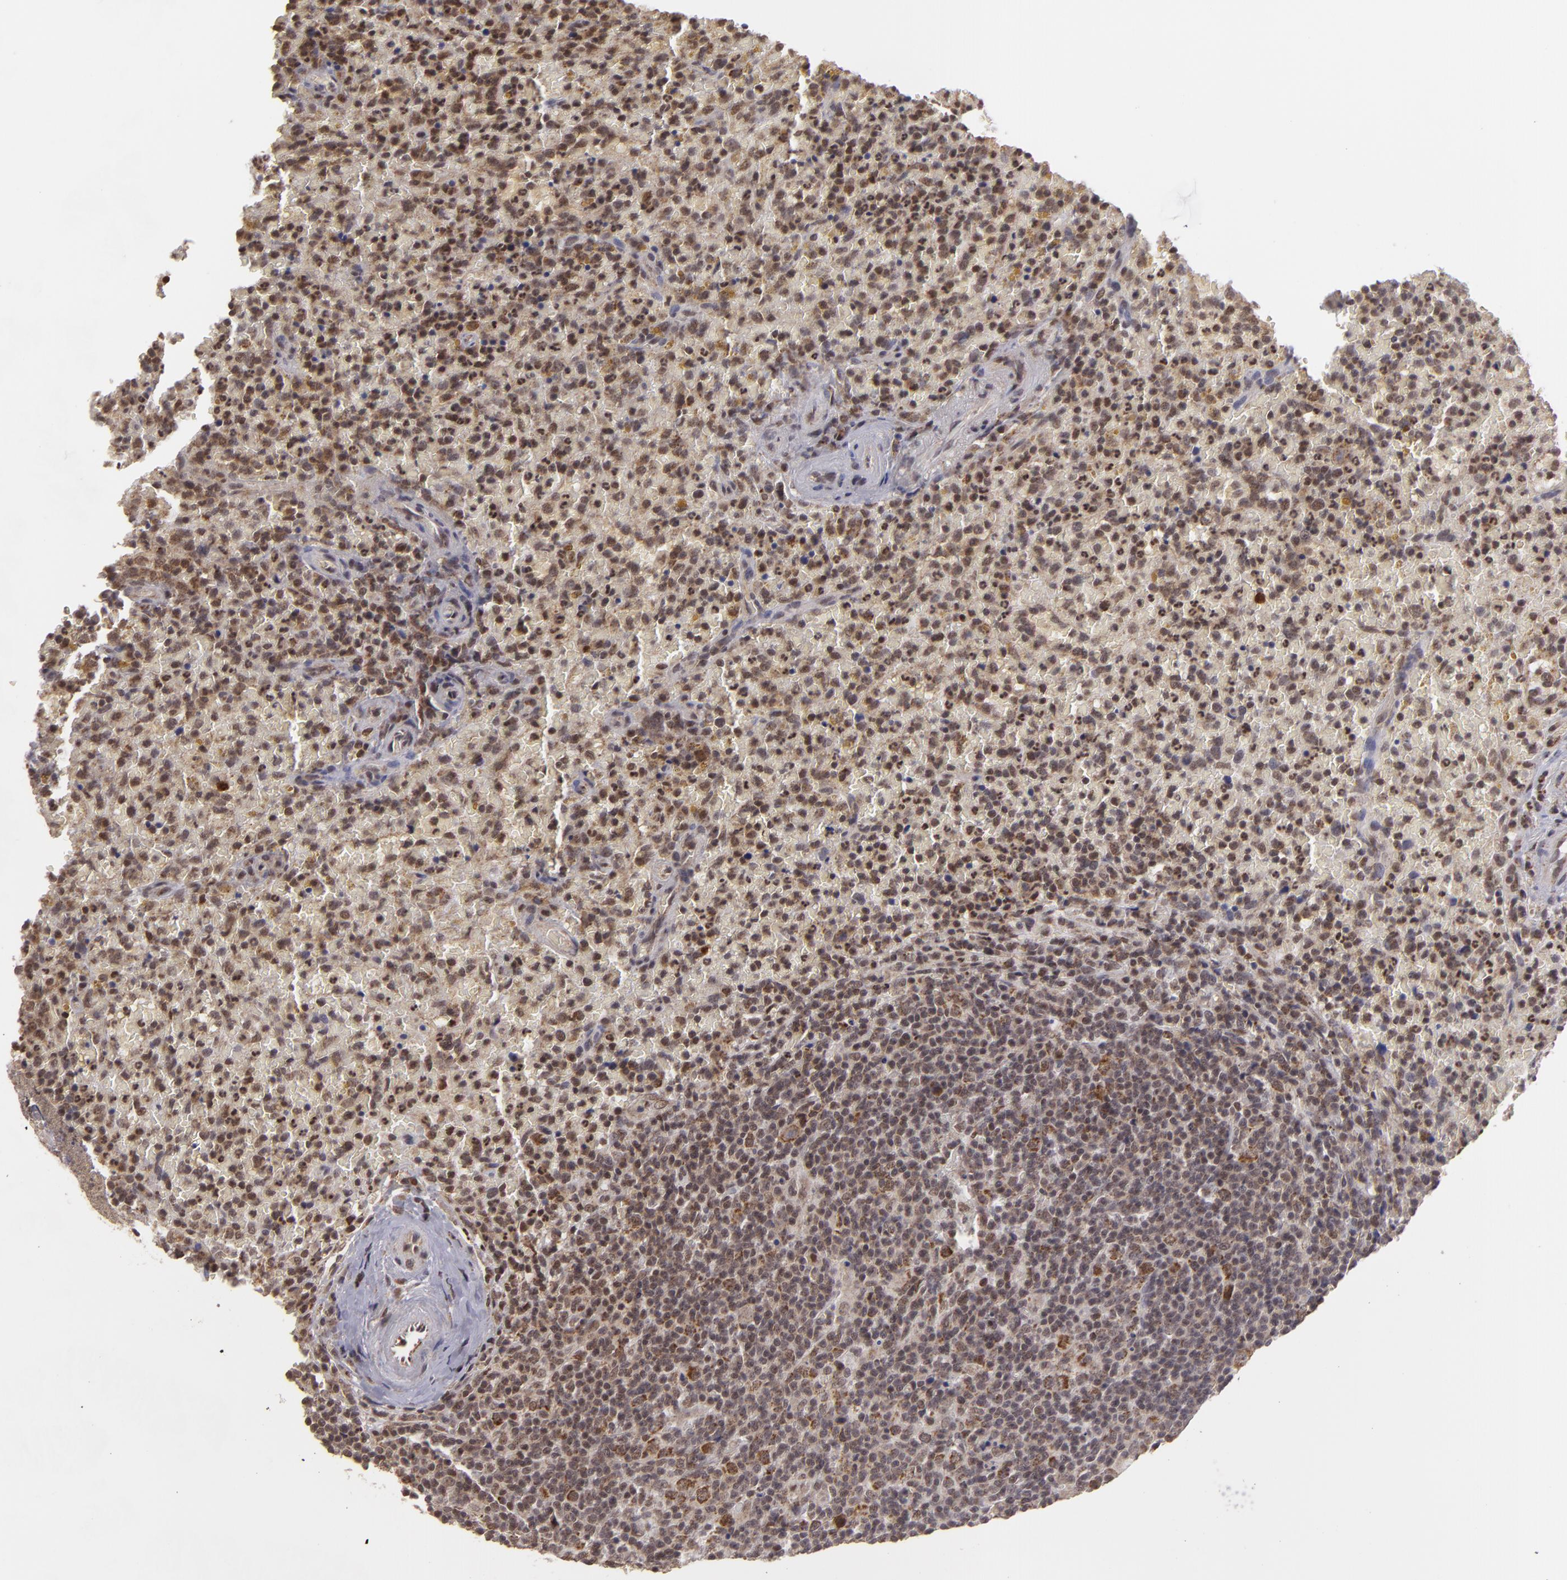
{"staining": {"intensity": "weak", "quantity": ">75%", "location": "nuclear"}, "tissue": "lymphoma", "cell_type": "Tumor cells", "image_type": "cancer", "snomed": [{"axis": "morphology", "description": "Malignant lymphoma, non-Hodgkin's type, High grade"}, {"axis": "topography", "description": "Spleen"}, {"axis": "topography", "description": "Lymph node"}], "caption": "Immunohistochemistry (IHC) (DAB) staining of human lymphoma shows weak nuclear protein staining in approximately >75% of tumor cells.", "gene": "MXD1", "patient": {"sex": "female", "age": 70}}